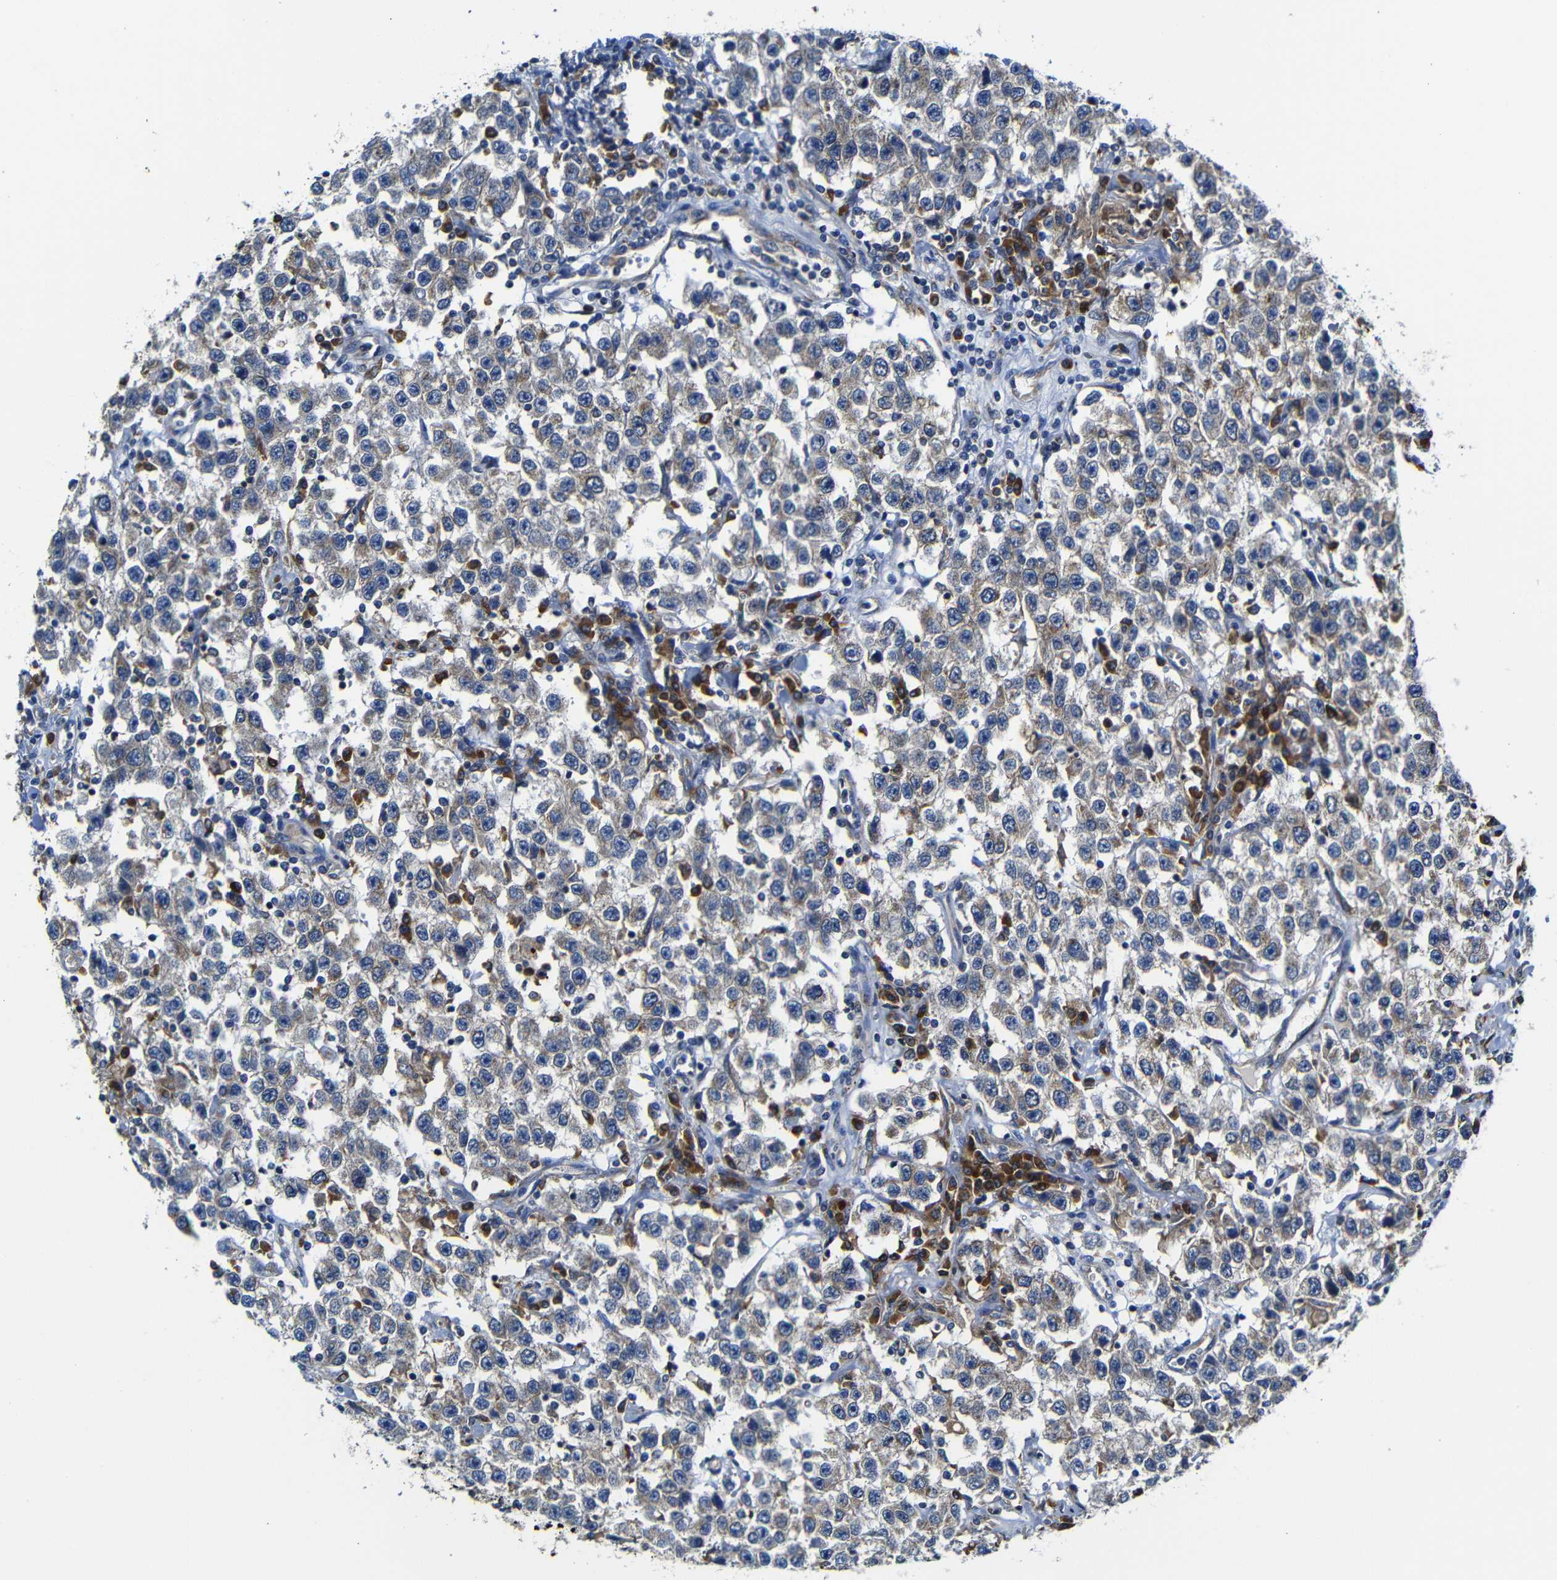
{"staining": {"intensity": "weak", "quantity": ">75%", "location": "cytoplasmic/membranous"}, "tissue": "testis cancer", "cell_type": "Tumor cells", "image_type": "cancer", "snomed": [{"axis": "morphology", "description": "Seminoma, NOS"}, {"axis": "topography", "description": "Testis"}], "caption": "DAB (3,3'-diaminobenzidine) immunohistochemical staining of human seminoma (testis) shows weak cytoplasmic/membranous protein staining in about >75% of tumor cells. Using DAB (3,3'-diaminobenzidine) (brown) and hematoxylin (blue) stains, captured at high magnification using brightfield microscopy.", "gene": "CLCC1", "patient": {"sex": "male", "age": 41}}